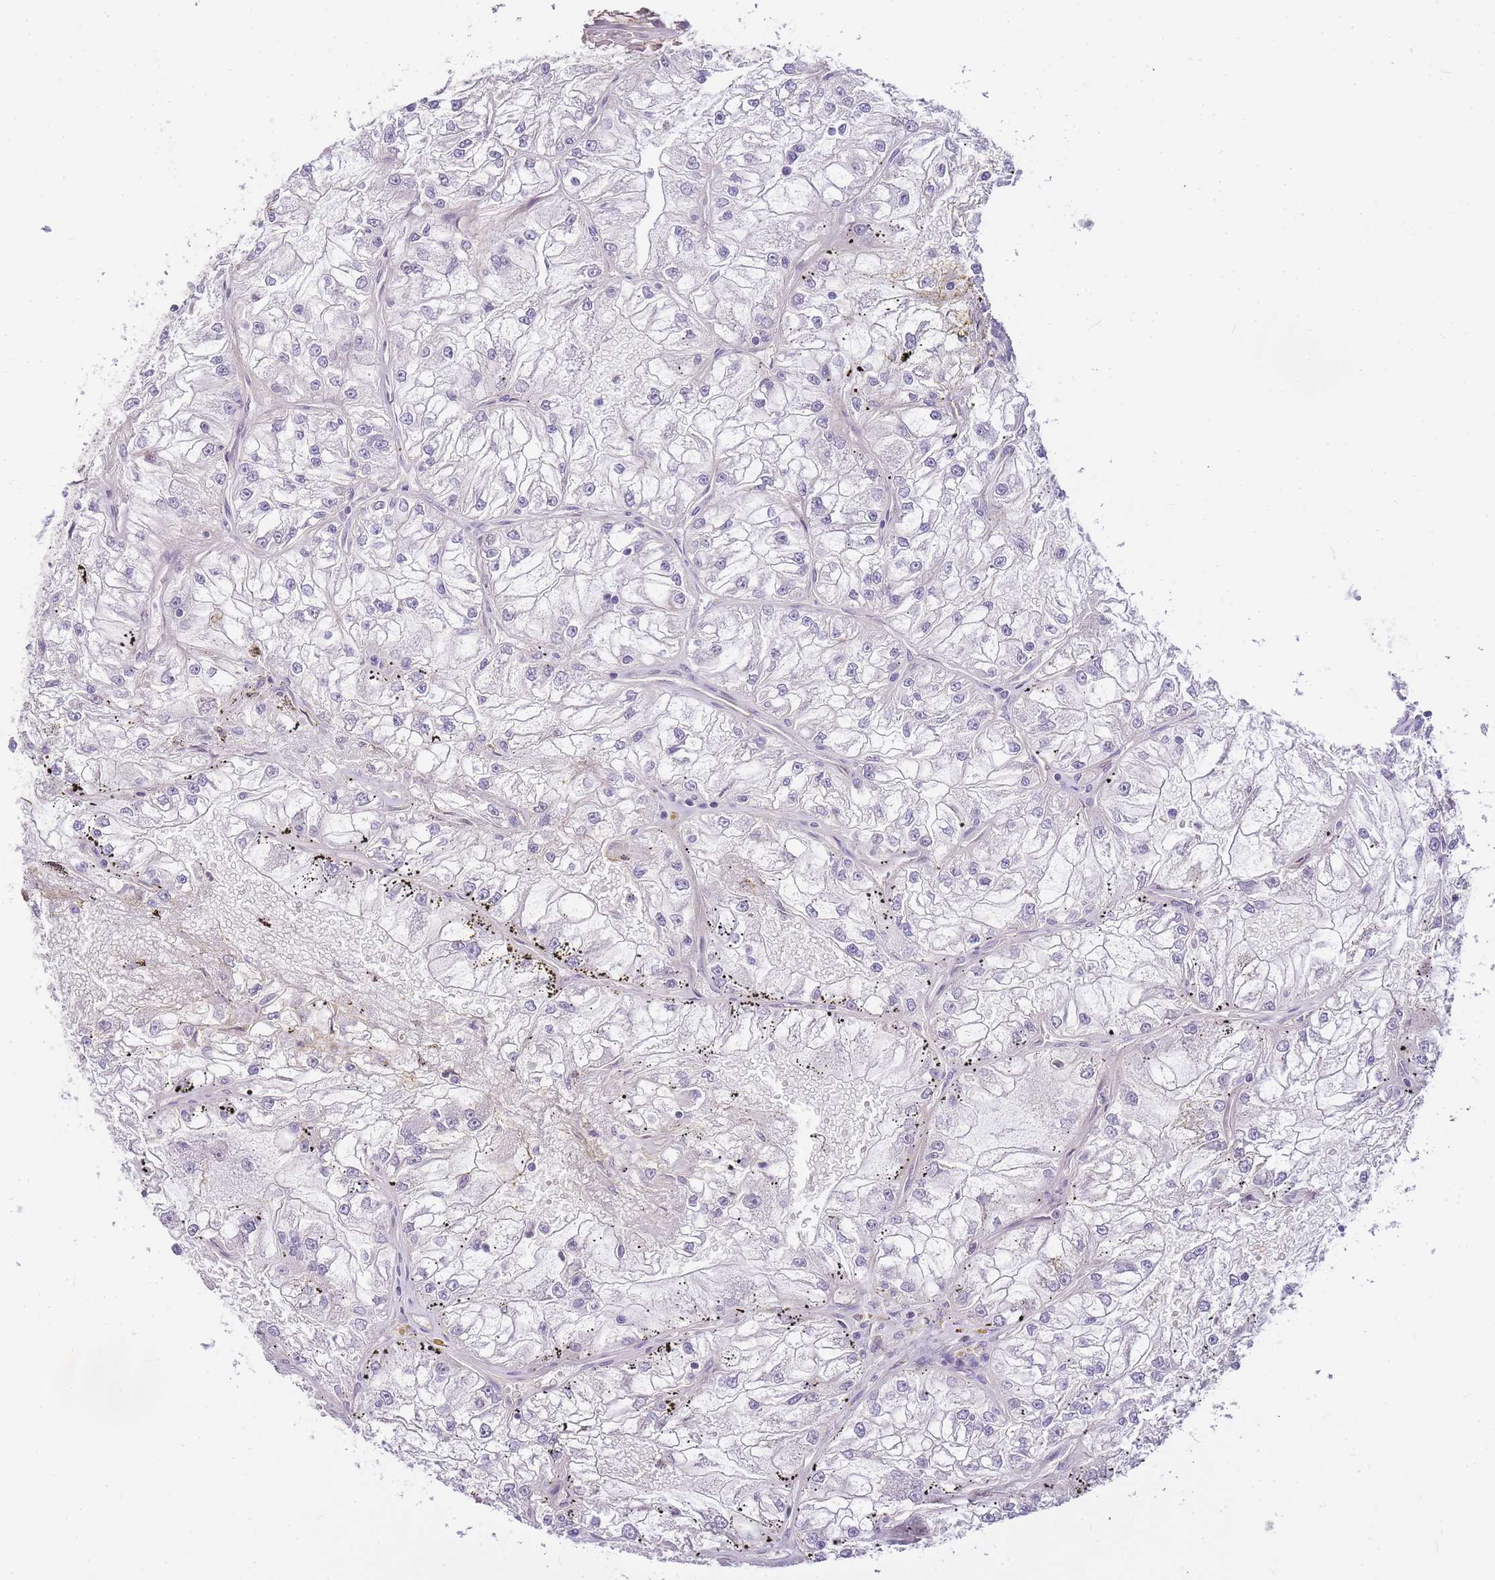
{"staining": {"intensity": "negative", "quantity": "none", "location": "none"}, "tissue": "renal cancer", "cell_type": "Tumor cells", "image_type": "cancer", "snomed": [{"axis": "morphology", "description": "Adenocarcinoma, NOS"}, {"axis": "topography", "description": "Kidney"}], "caption": "There is no significant staining in tumor cells of adenocarcinoma (renal).", "gene": "CLBA1", "patient": {"sex": "female", "age": 72}}